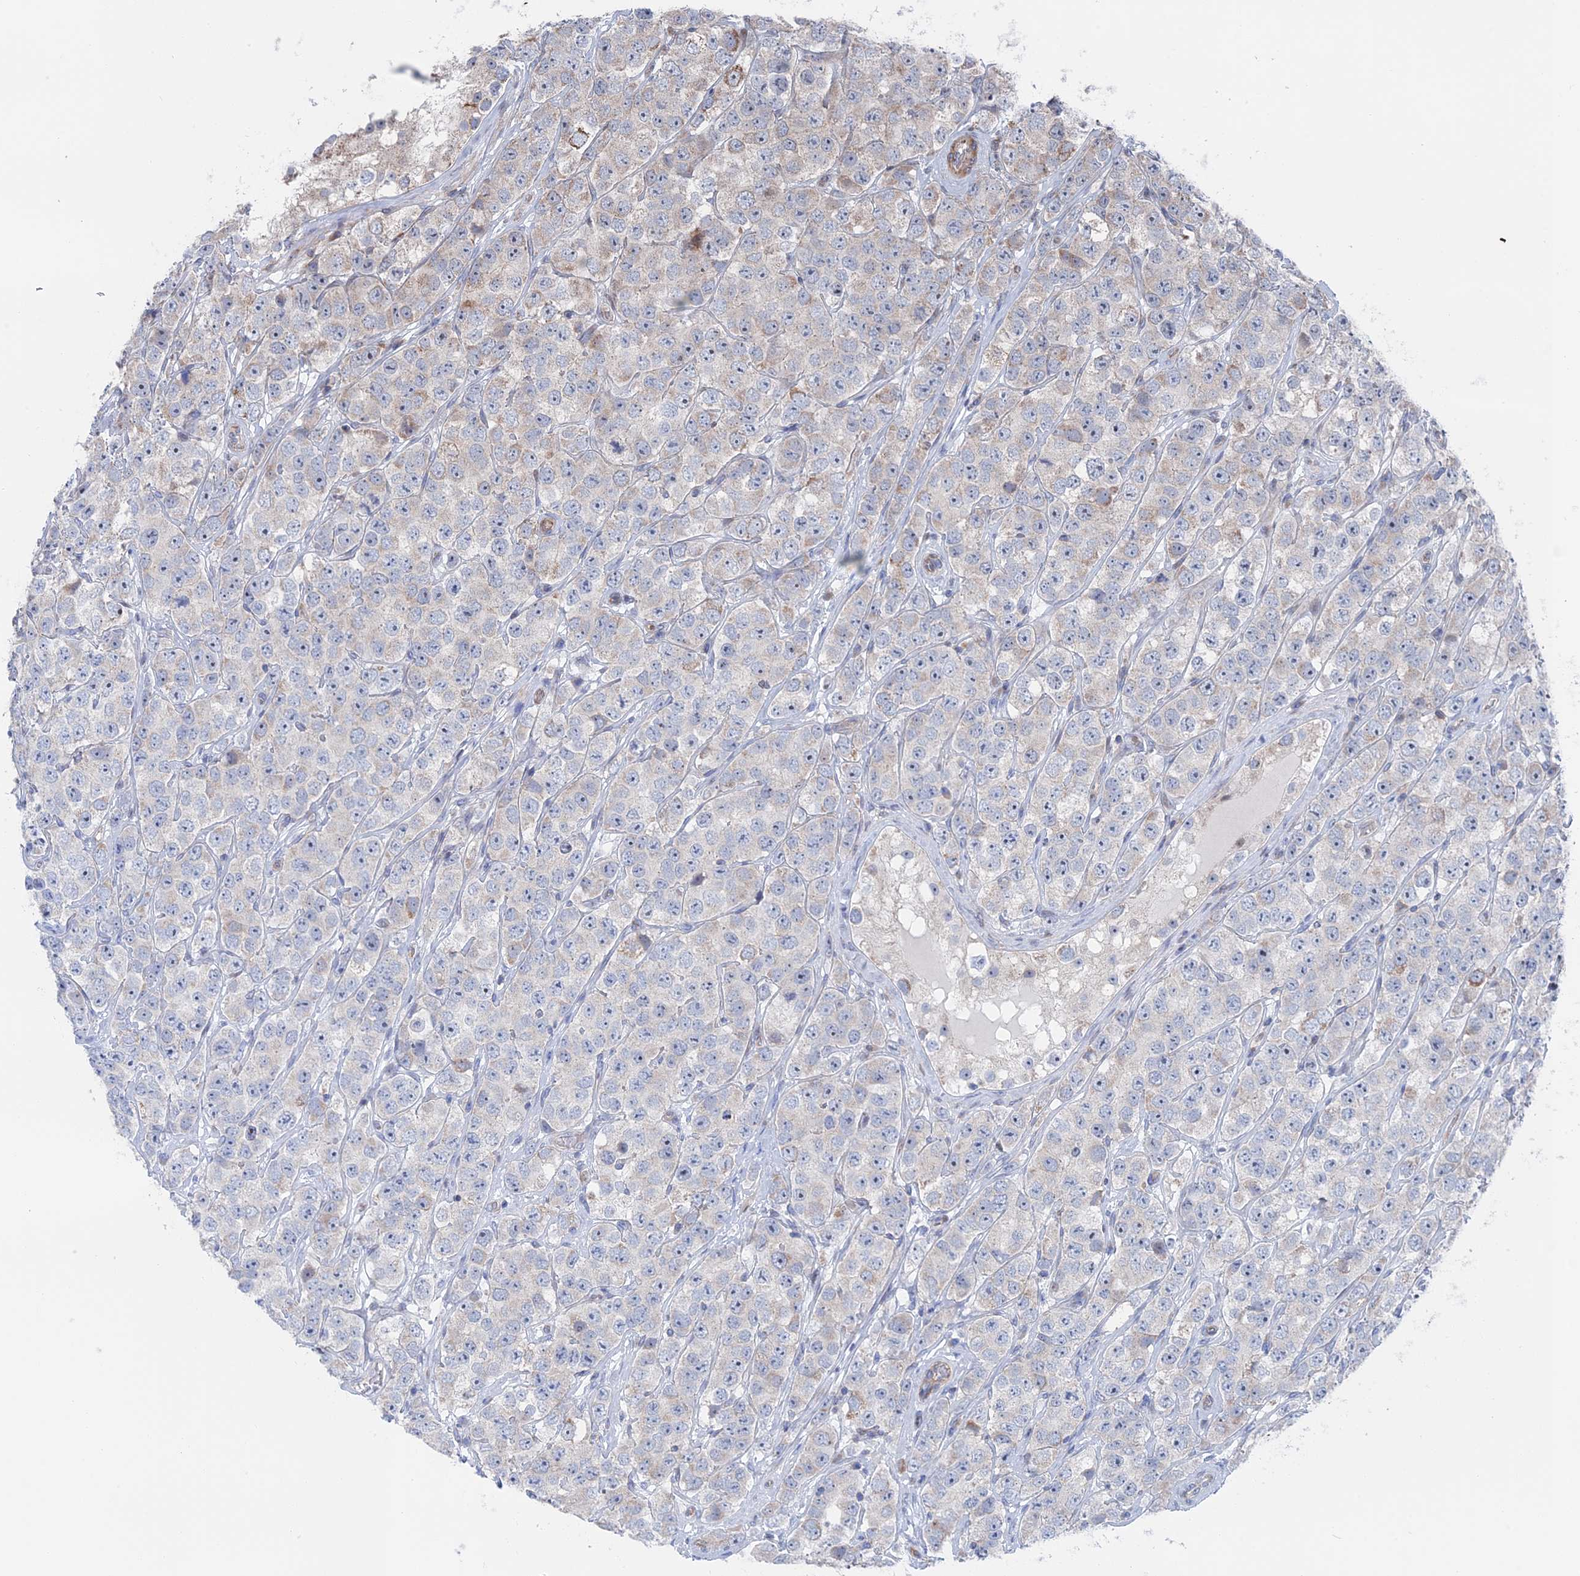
{"staining": {"intensity": "negative", "quantity": "none", "location": "none"}, "tissue": "testis cancer", "cell_type": "Tumor cells", "image_type": "cancer", "snomed": [{"axis": "morphology", "description": "Seminoma, NOS"}, {"axis": "topography", "description": "Testis"}], "caption": "IHC image of neoplastic tissue: human seminoma (testis) stained with DAB displays no significant protein staining in tumor cells.", "gene": "IL7", "patient": {"sex": "male", "age": 28}}